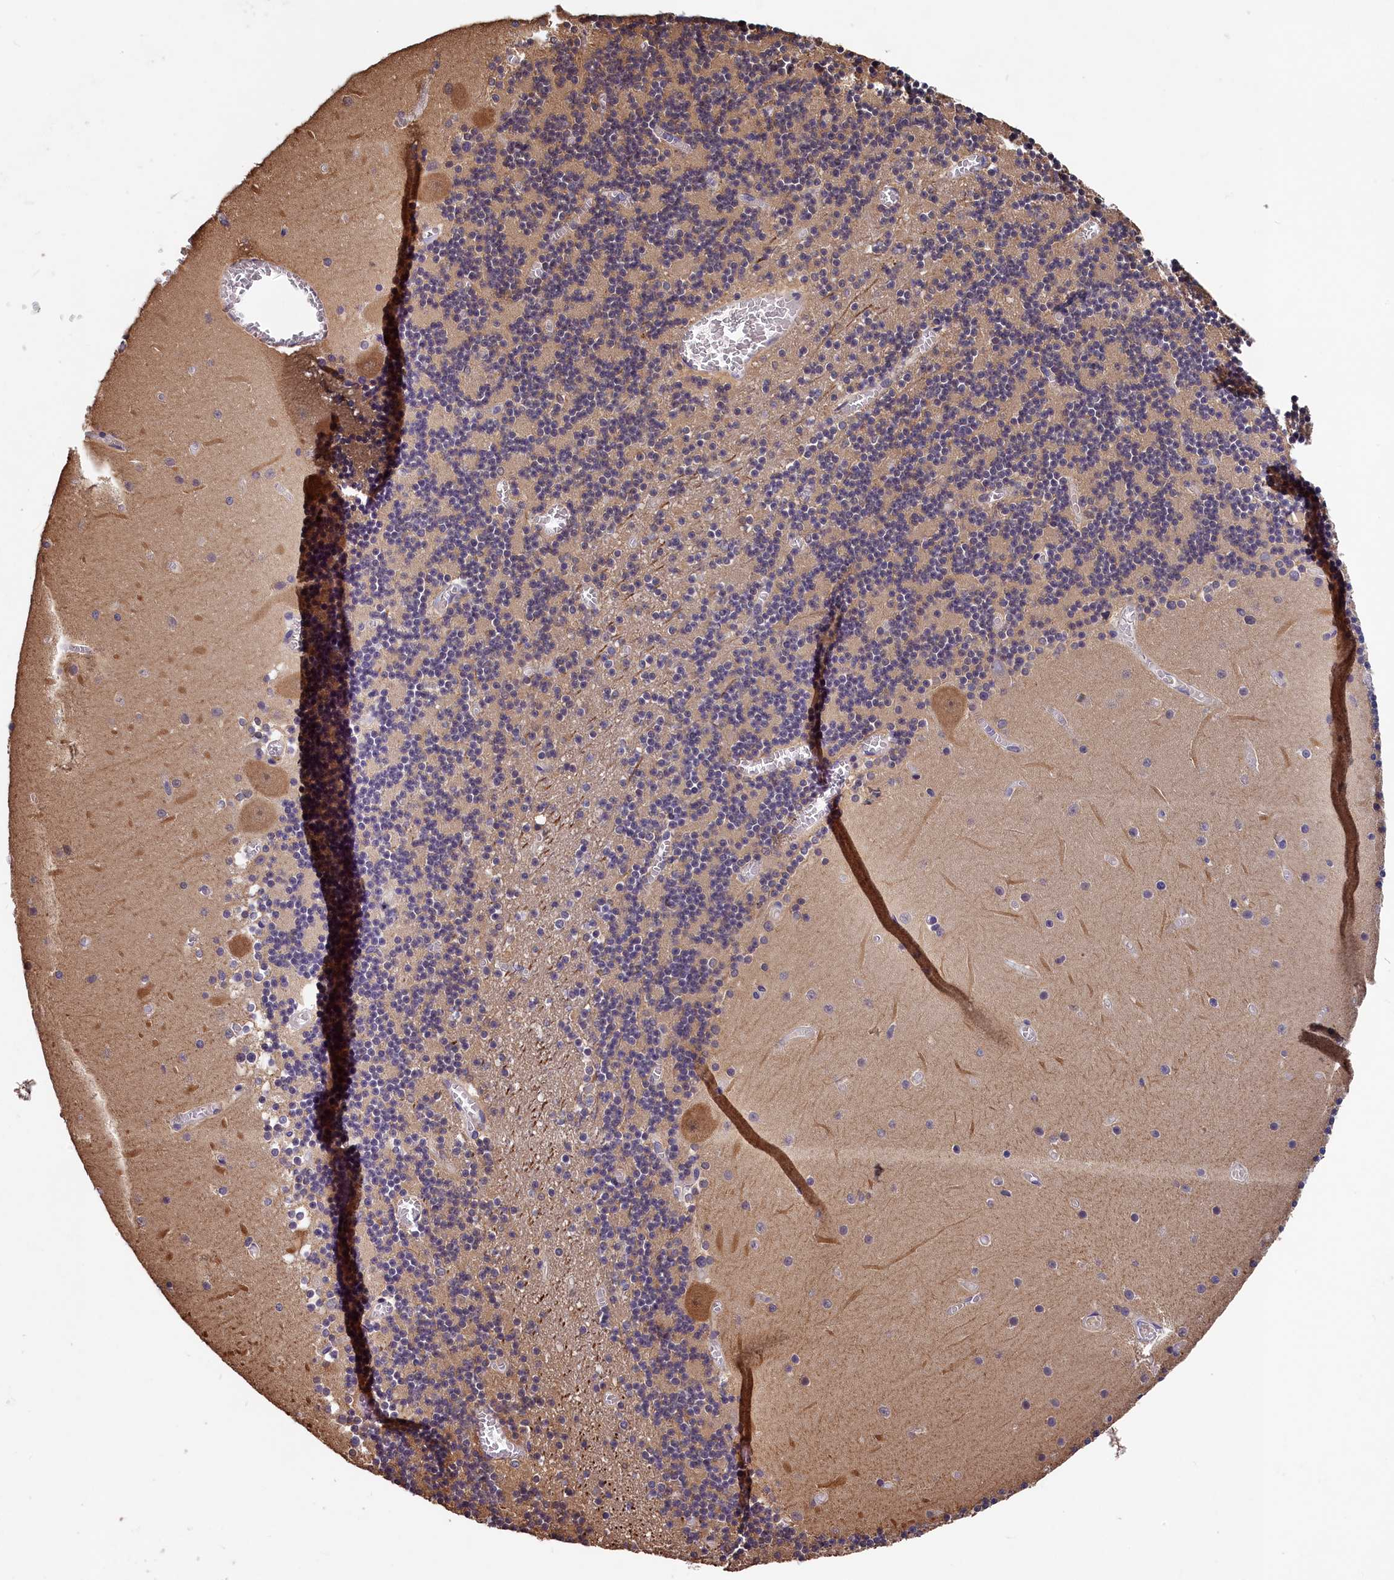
{"staining": {"intensity": "weak", "quantity": "25%-75%", "location": "cytoplasmic/membranous"}, "tissue": "cerebellum", "cell_type": "Cells in granular layer", "image_type": "normal", "snomed": [{"axis": "morphology", "description": "Normal tissue, NOS"}, {"axis": "topography", "description": "Cerebellum"}], "caption": "This is a micrograph of IHC staining of normal cerebellum, which shows weak staining in the cytoplasmic/membranous of cells in granular layer.", "gene": "TMEM116", "patient": {"sex": "female", "age": 28}}